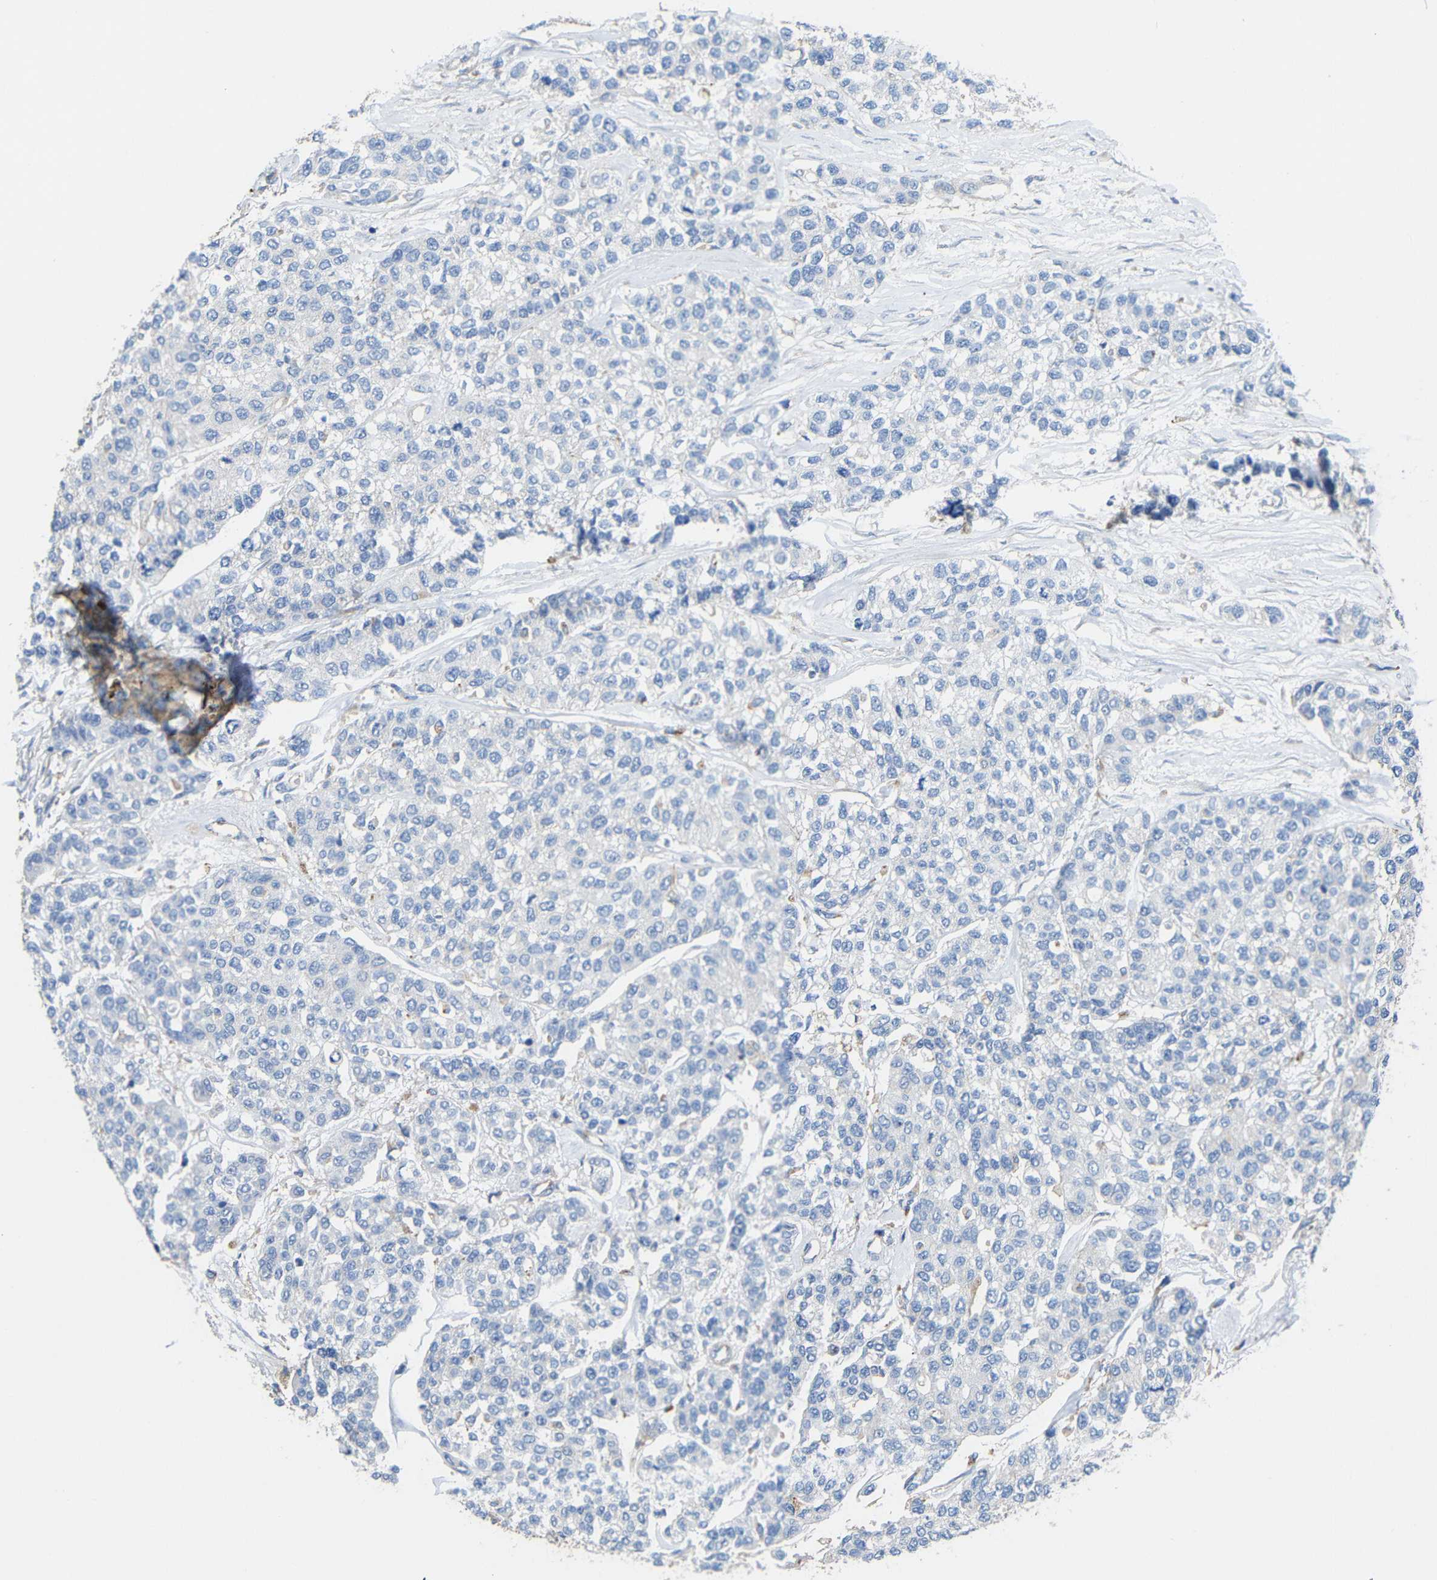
{"staining": {"intensity": "negative", "quantity": "none", "location": "none"}, "tissue": "breast cancer", "cell_type": "Tumor cells", "image_type": "cancer", "snomed": [{"axis": "morphology", "description": "Duct carcinoma"}, {"axis": "topography", "description": "Breast"}], "caption": "An immunohistochemistry image of breast cancer is shown. There is no staining in tumor cells of breast cancer.", "gene": "SYPL1", "patient": {"sex": "female", "age": 51}}